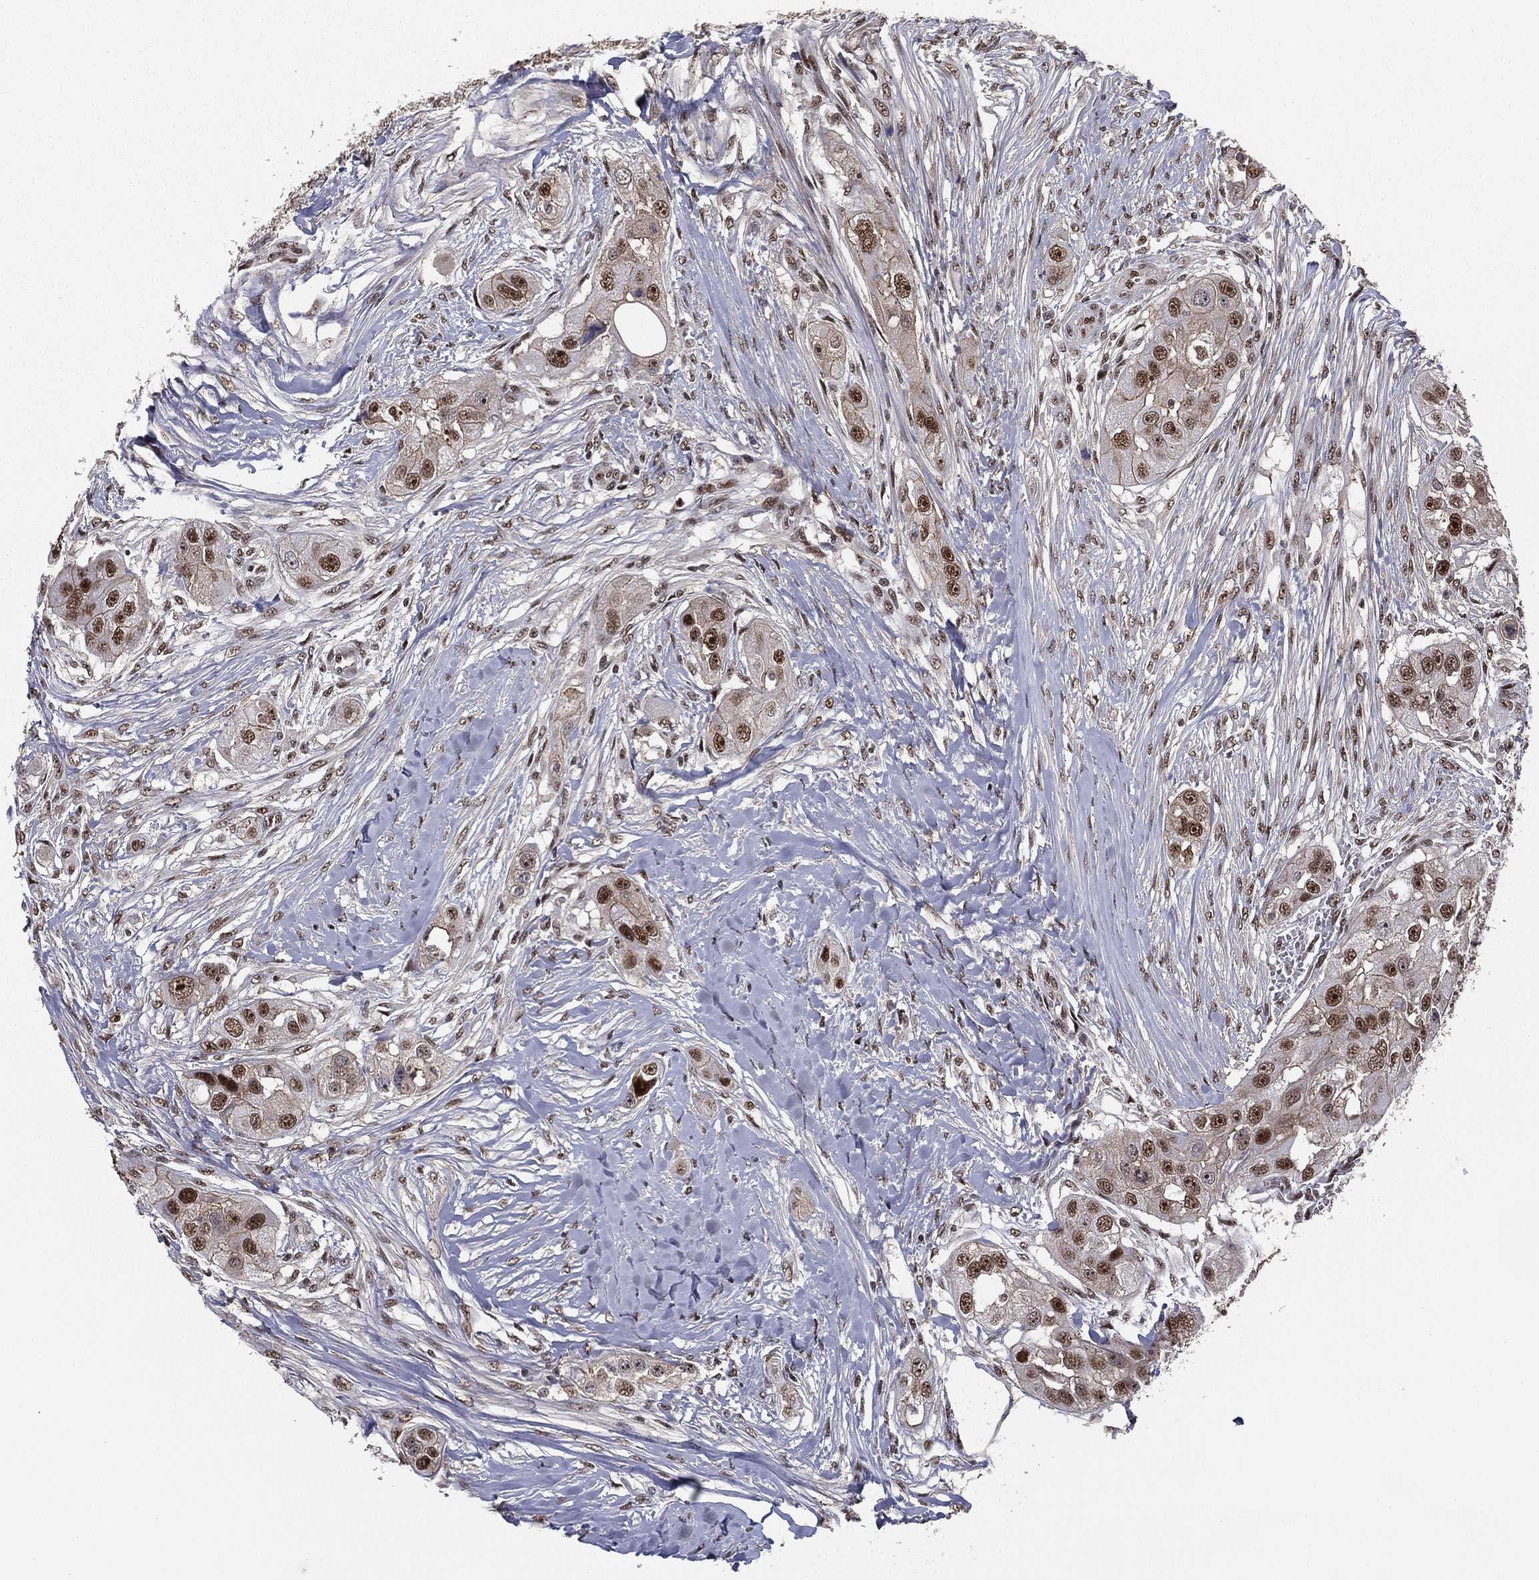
{"staining": {"intensity": "strong", "quantity": "25%-75%", "location": "nuclear"}, "tissue": "head and neck cancer", "cell_type": "Tumor cells", "image_type": "cancer", "snomed": [{"axis": "morphology", "description": "Normal tissue, NOS"}, {"axis": "morphology", "description": "Squamous cell carcinoma, NOS"}, {"axis": "topography", "description": "Skeletal muscle"}, {"axis": "topography", "description": "Head-Neck"}], "caption": "The photomicrograph reveals staining of squamous cell carcinoma (head and neck), revealing strong nuclear protein expression (brown color) within tumor cells. (Brightfield microscopy of DAB IHC at high magnification).", "gene": "GPALPP1", "patient": {"sex": "male", "age": 51}}